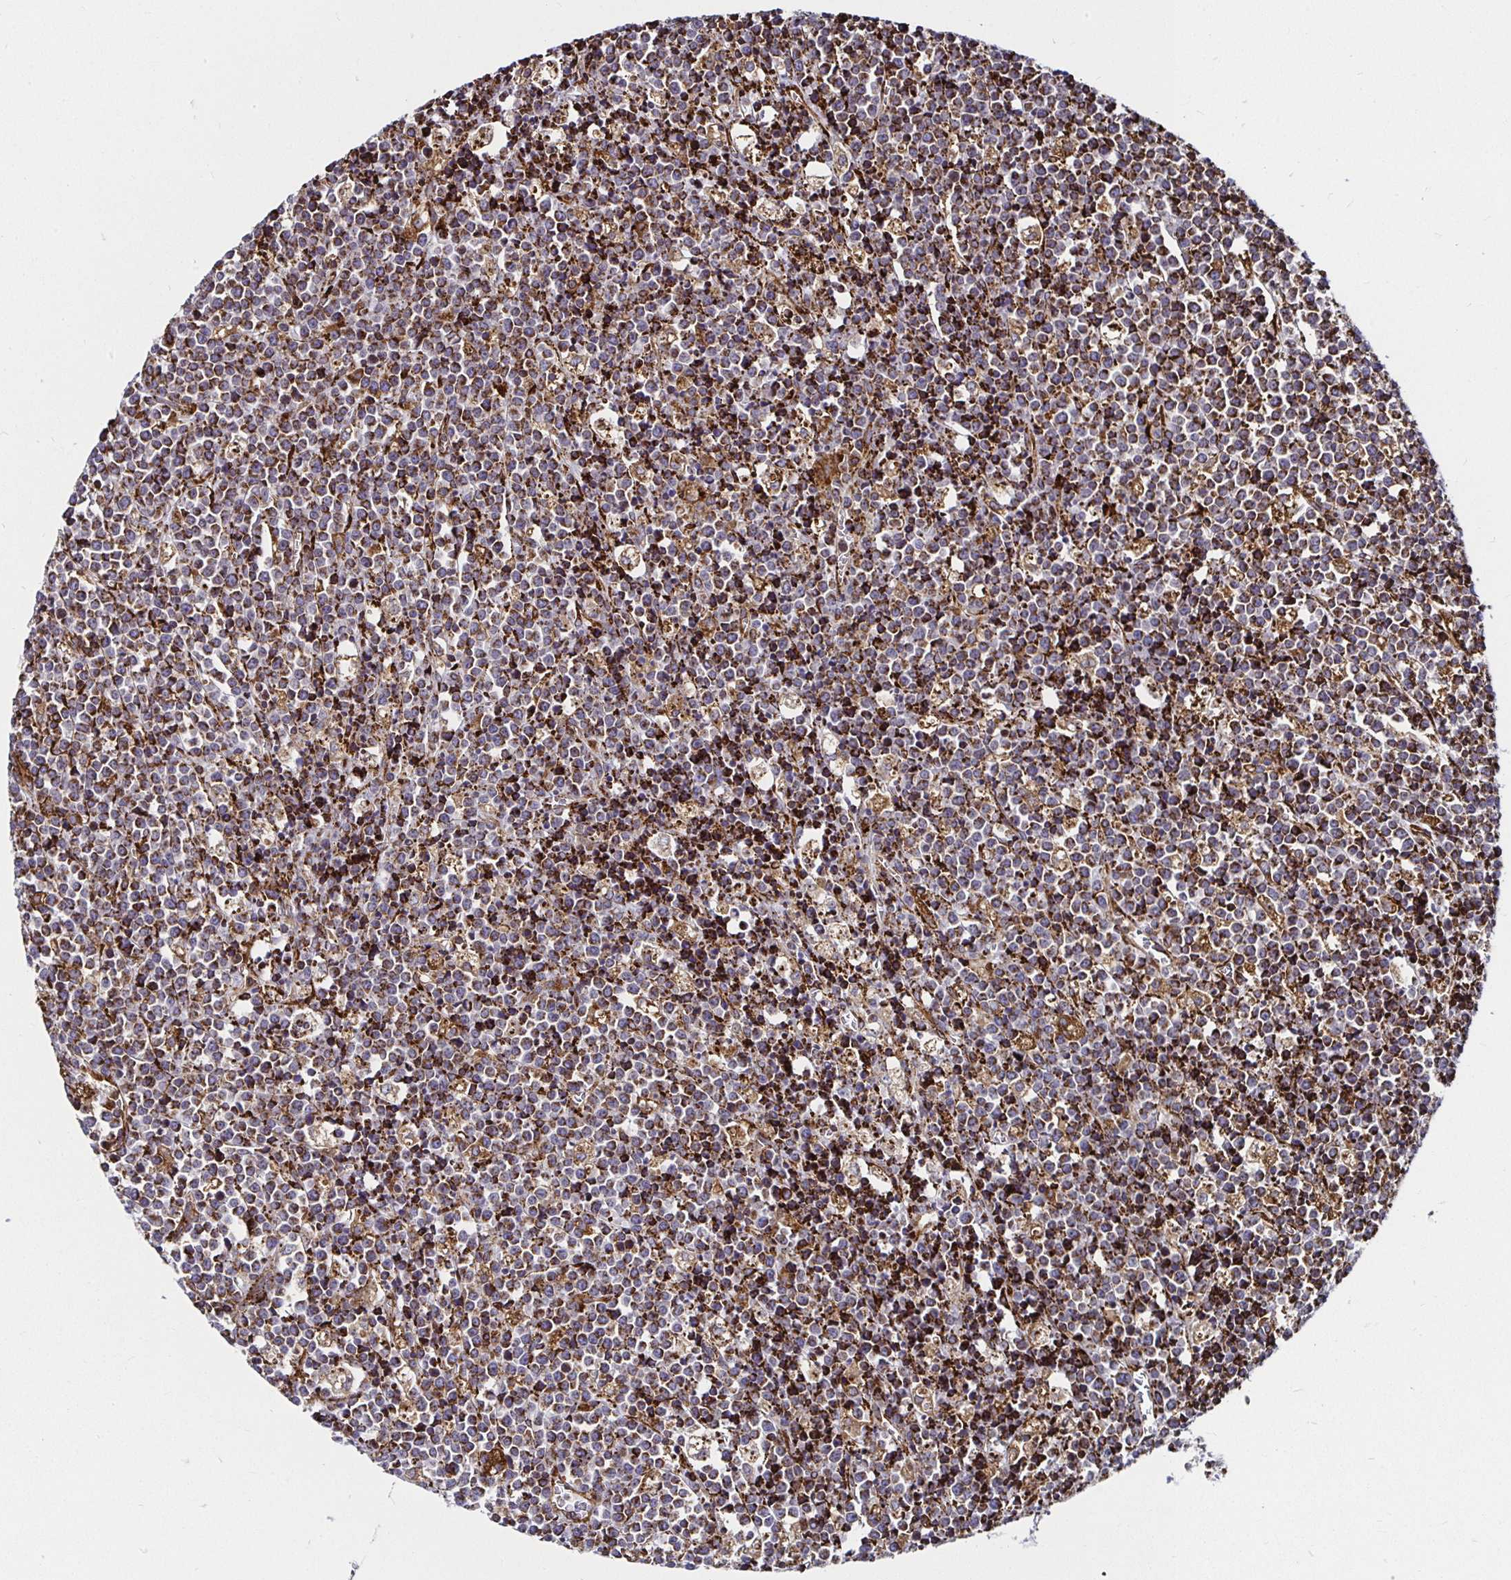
{"staining": {"intensity": "moderate", "quantity": ">75%", "location": "cytoplasmic/membranous"}, "tissue": "lymphoma", "cell_type": "Tumor cells", "image_type": "cancer", "snomed": [{"axis": "morphology", "description": "Malignant lymphoma, non-Hodgkin's type, High grade"}, {"axis": "topography", "description": "Ovary"}], "caption": "This image displays lymphoma stained with immunohistochemistry (IHC) to label a protein in brown. The cytoplasmic/membranous of tumor cells show moderate positivity for the protein. Nuclei are counter-stained blue.", "gene": "SMYD3", "patient": {"sex": "female", "age": 56}}